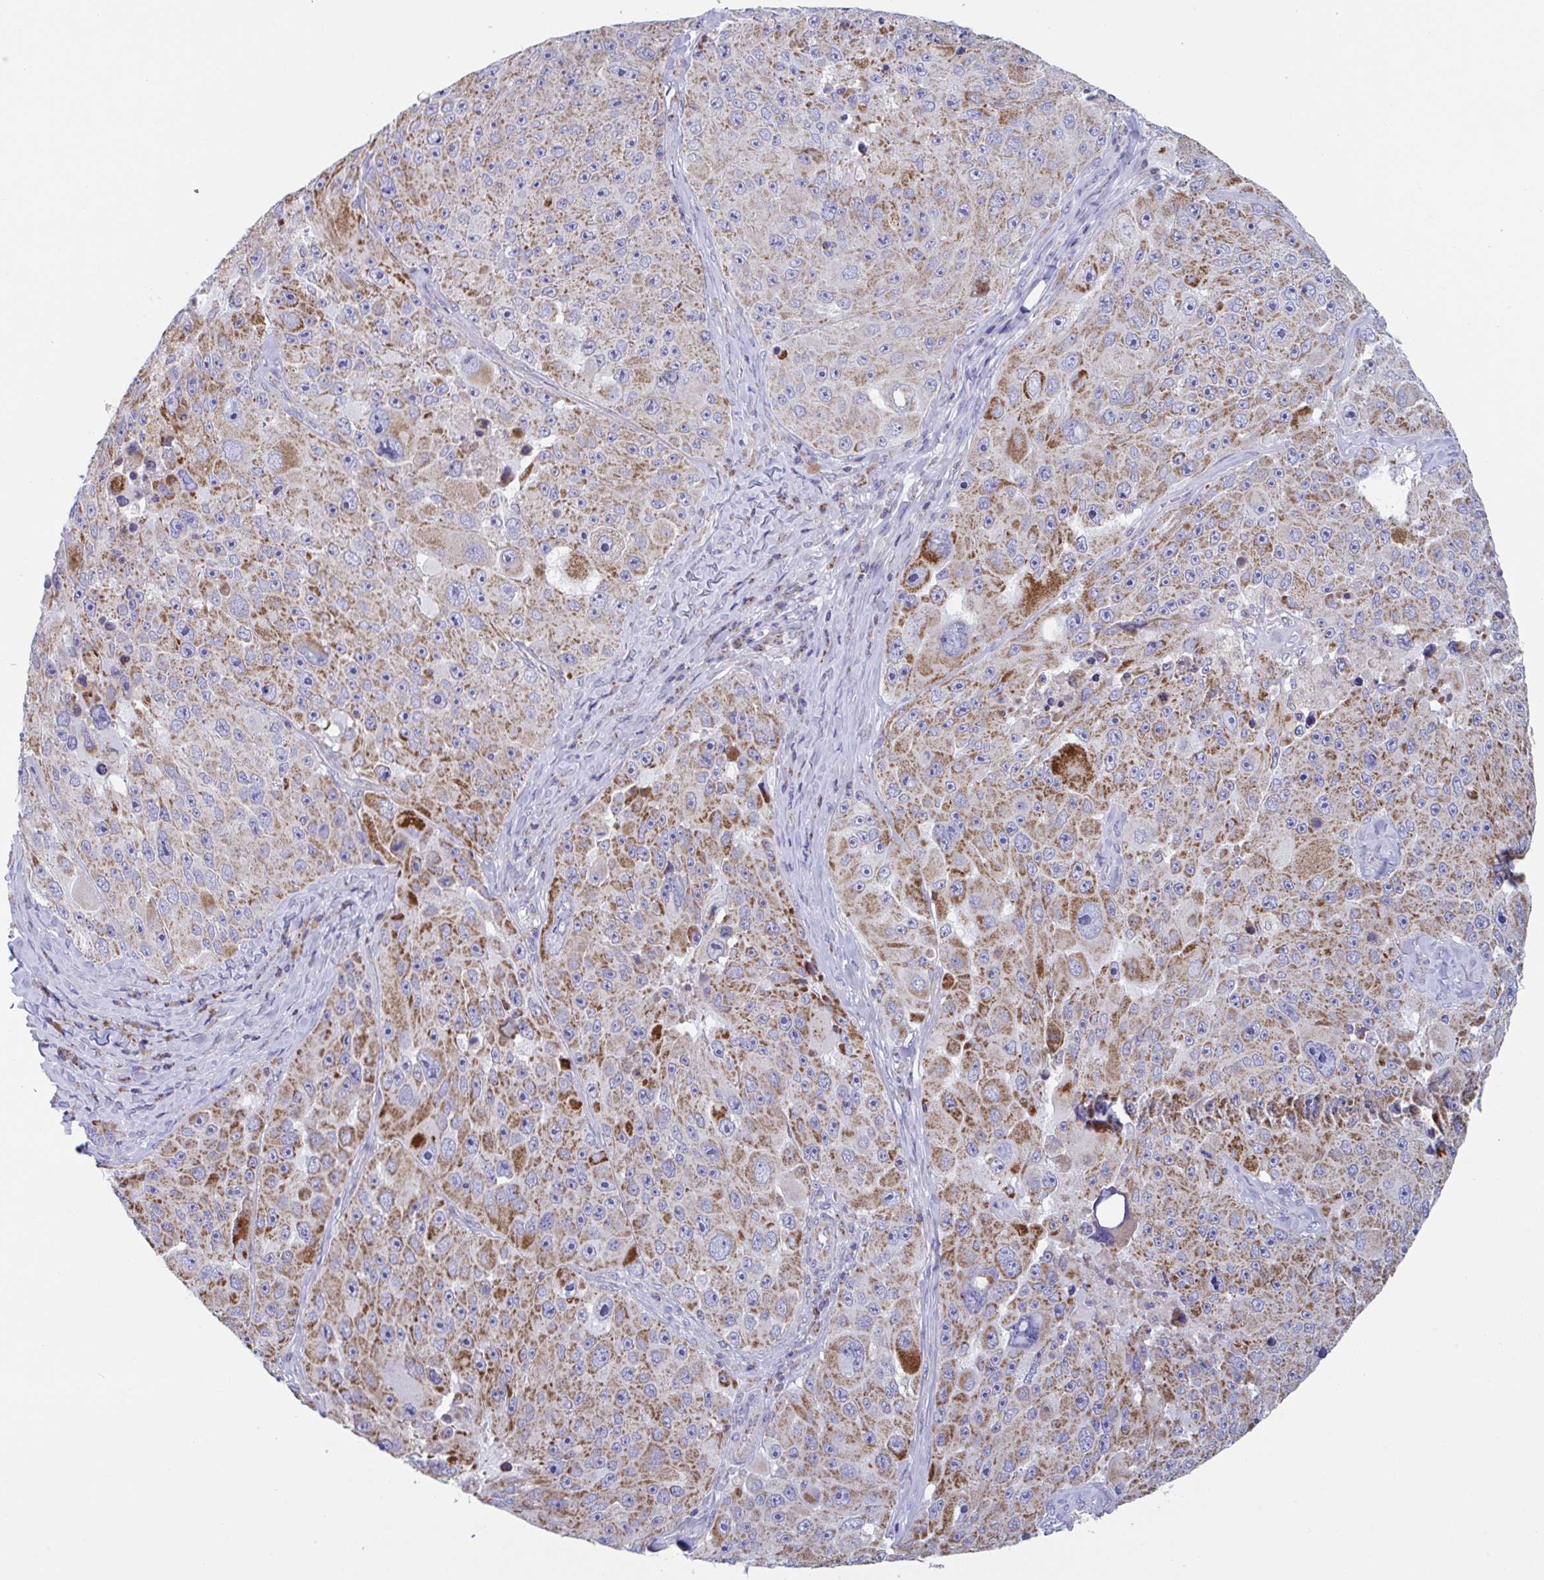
{"staining": {"intensity": "moderate", "quantity": ">75%", "location": "cytoplasmic/membranous"}, "tissue": "melanoma", "cell_type": "Tumor cells", "image_type": "cancer", "snomed": [{"axis": "morphology", "description": "Malignant melanoma, Metastatic site"}, {"axis": "topography", "description": "Lymph node"}], "caption": "Protein positivity by immunohistochemistry (IHC) exhibits moderate cytoplasmic/membranous positivity in approximately >75% of tumor cells in melanoma. (IHC, brightfield microscopy, high magnification).", "gene": "BCAT2", "patient": {"sex": "male", "age": 62}}